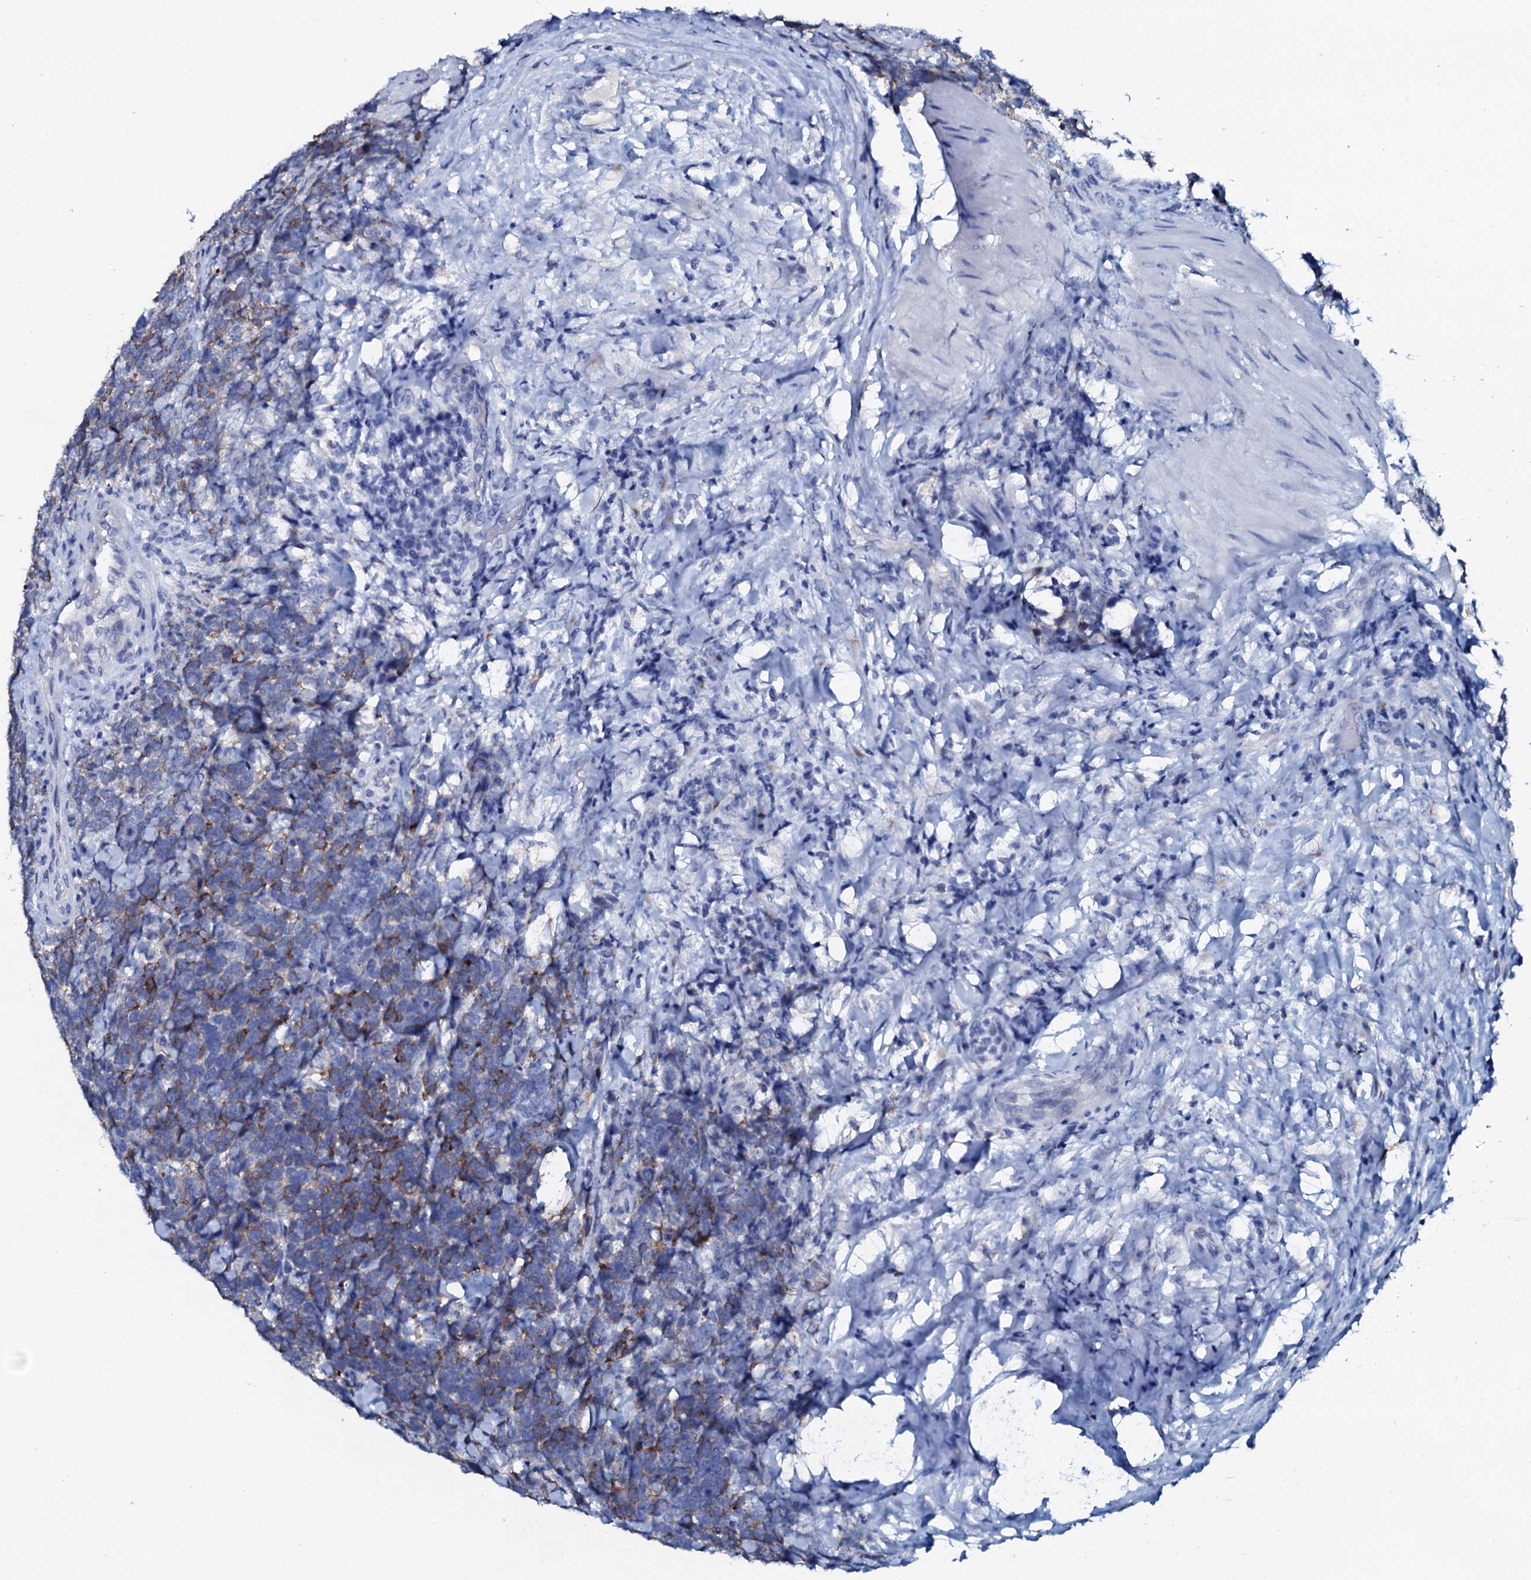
{"staining": {"intensity": "weak", "quantity": "<25%", "location": "cytoplasmic/membranous"}, "tissue": "urothelial cancer", "cell_type": "Tumor cells", "image_type": "cancer", "snomed": [{"axis": "morphology", "description": "Urothelial carcinoma, High grade"}, {"axis": "topography", "description": "Urinary bladder"}], "caption": "High power microscopy photomicrograph of an IHC histopathology image of high-grade urothelial carcinoma, revealing no significant staining in tumor cells. (IHC, brightfield microscopy, high magnification).", "gene": "AMER2", "patient": {"sex": "female", "age": 82}}